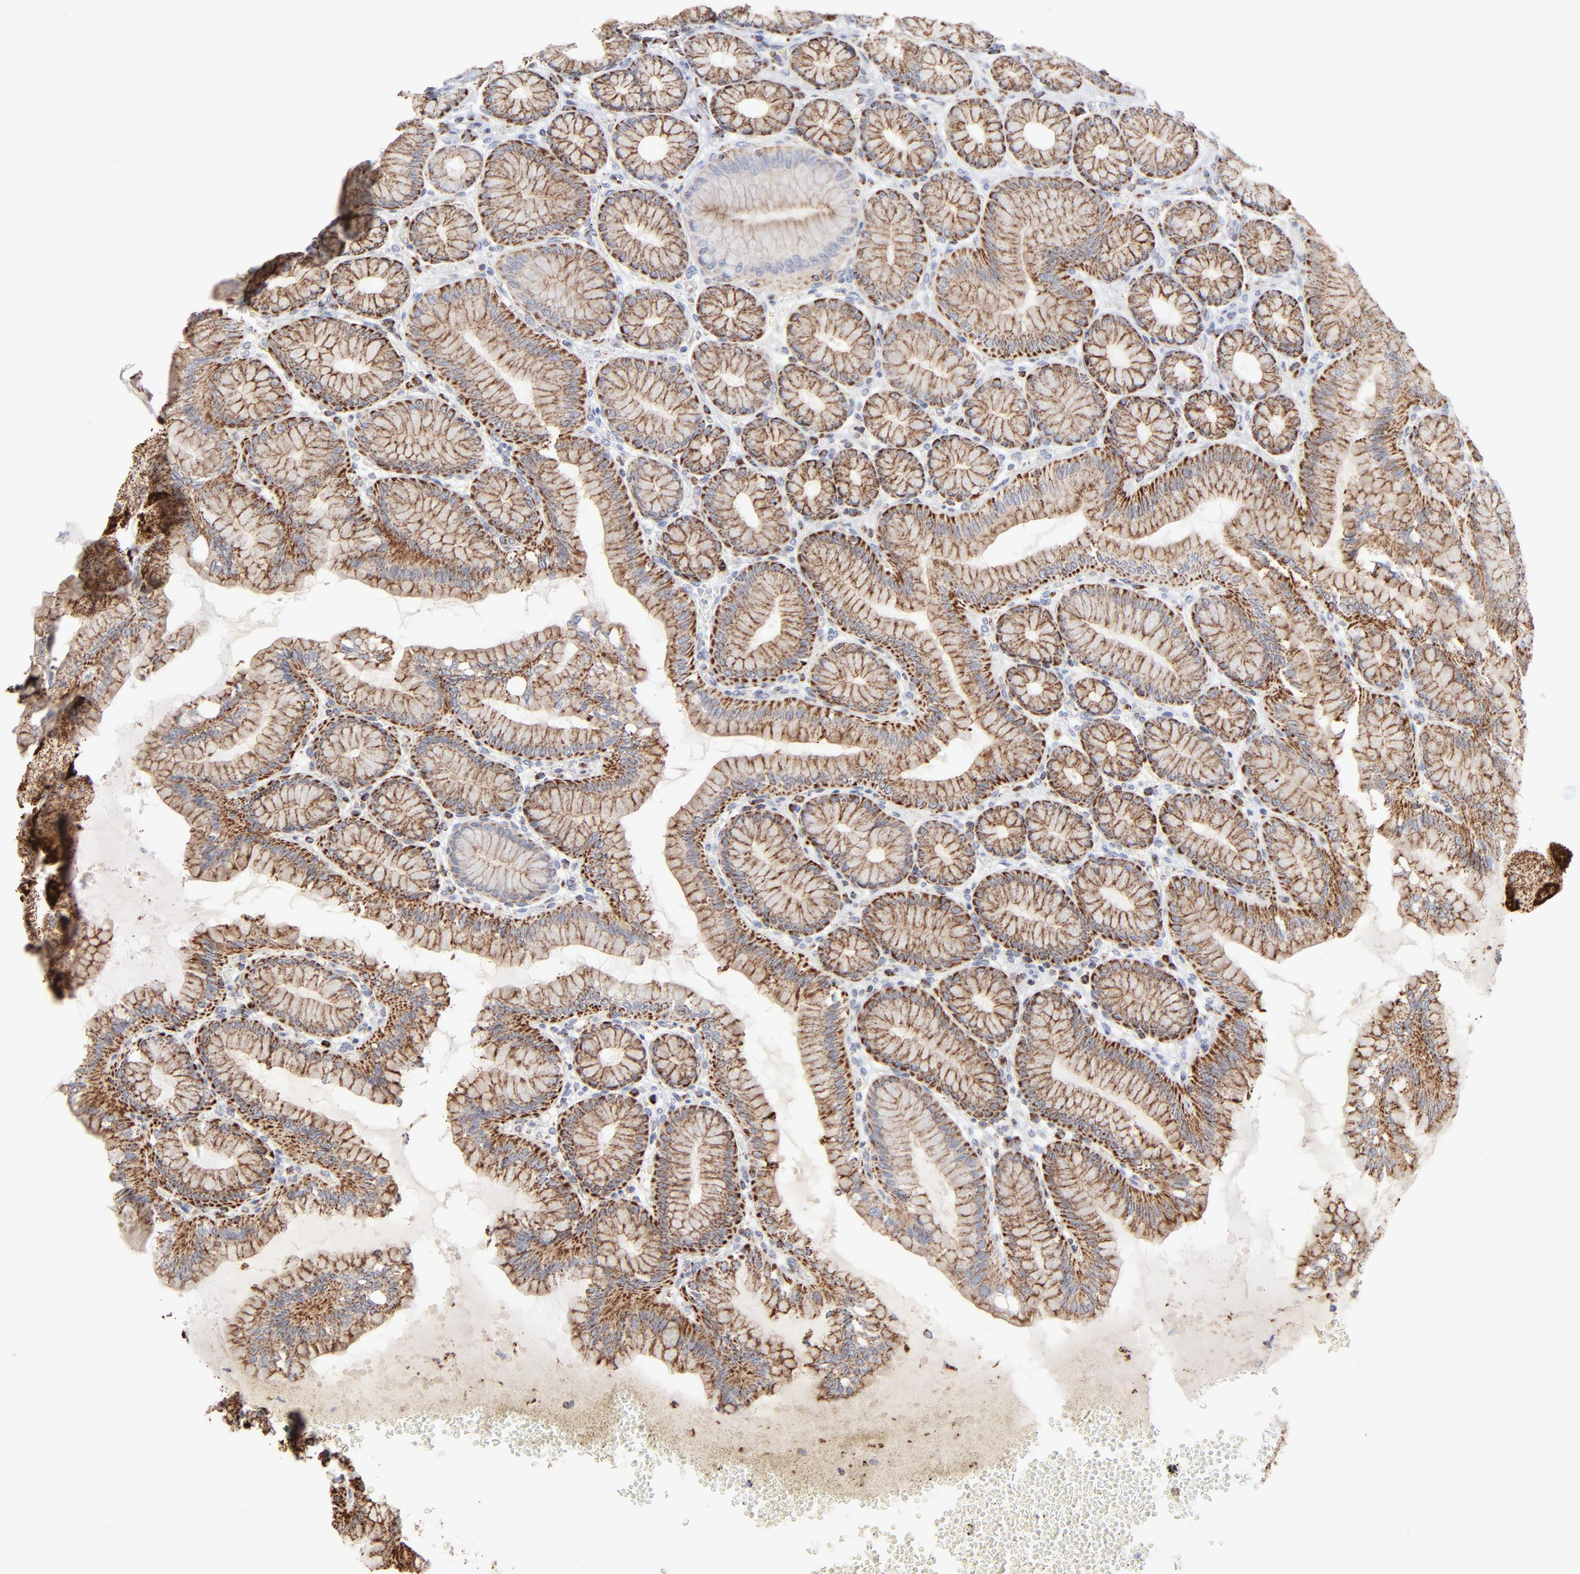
{"staining": {"intensity": "strong", "quantity": ">75%", "location": "cytoplasmic/membranous"}, "tissue": "stomach", "cell_type": "Glandular cells", "image_type": "normal", "snomed": [{"axis": "morphology", "description": "Normal tissue, NOS"}, {"axis": "topography", "description": "Stomach"}, {"axis": "topography", "description": "Stomach, lower"}], "caption": "The histopathology image reveals immunohistochemical staining of unremarkable stomach. There is strong cytoplasmic/membranous expression is present in about >75% of glandular cells.", "gene": "ASB3", "patient": {"sex": "male", "age": 76}}